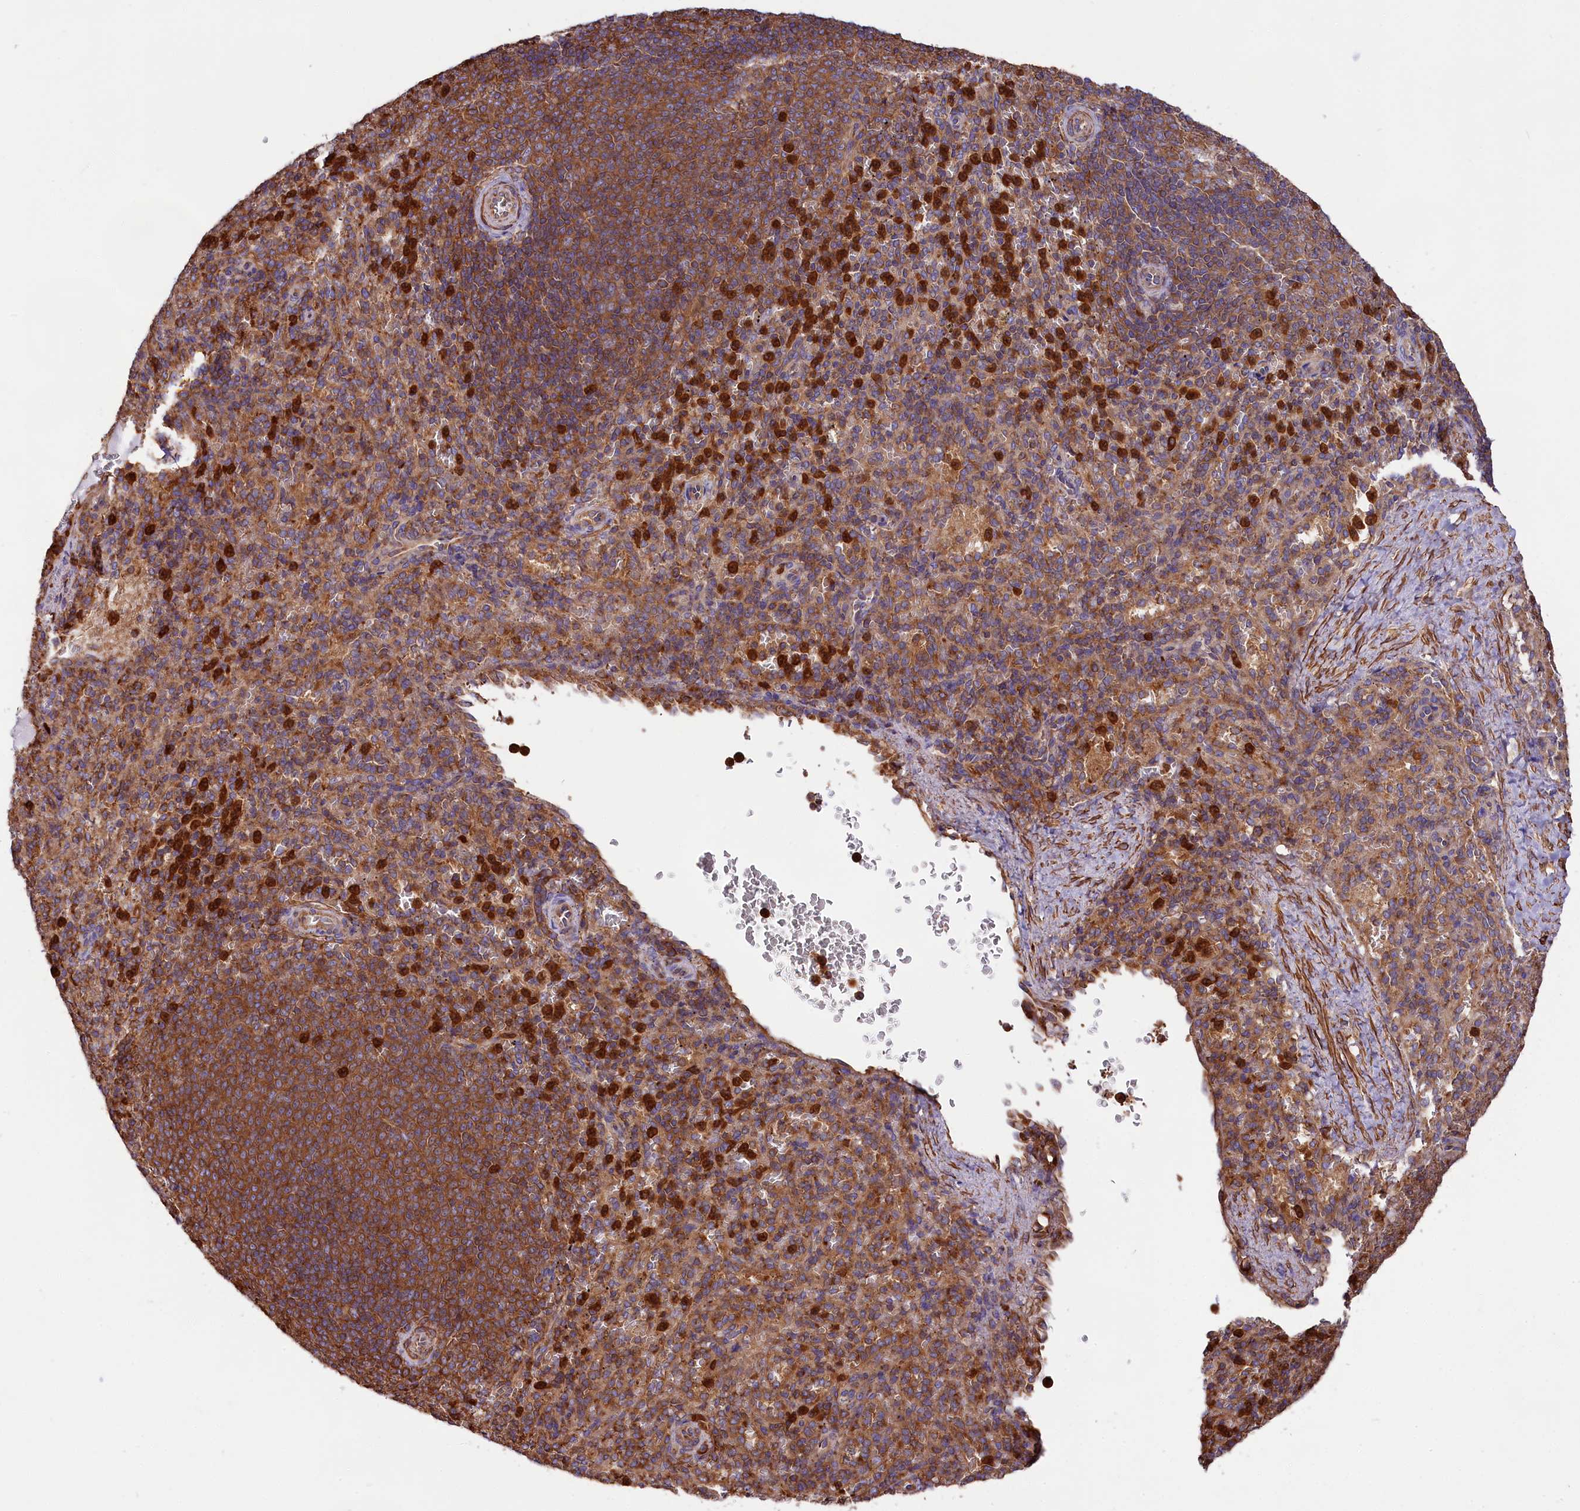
{"staining": {"intensity": "strong", "quantity": "25%-75%", "location": "cytoplasmic/membranous"}, "tissue": "spleen", "cell_type": "Cells in red pulp", "image_type": "normal", "snomed": [{"axis": "morphology", "description": "Normal tissue, NOS"}, {"axis": "topography", "description": "Spleen"}], "caption": "Benign spleen demonstrates strong cytoplasmic/membranous positivity in approximately 25%-75% of cells in red pulp.", "gene": "GYS1", "patient": {"sex": "female", "age": 21}}